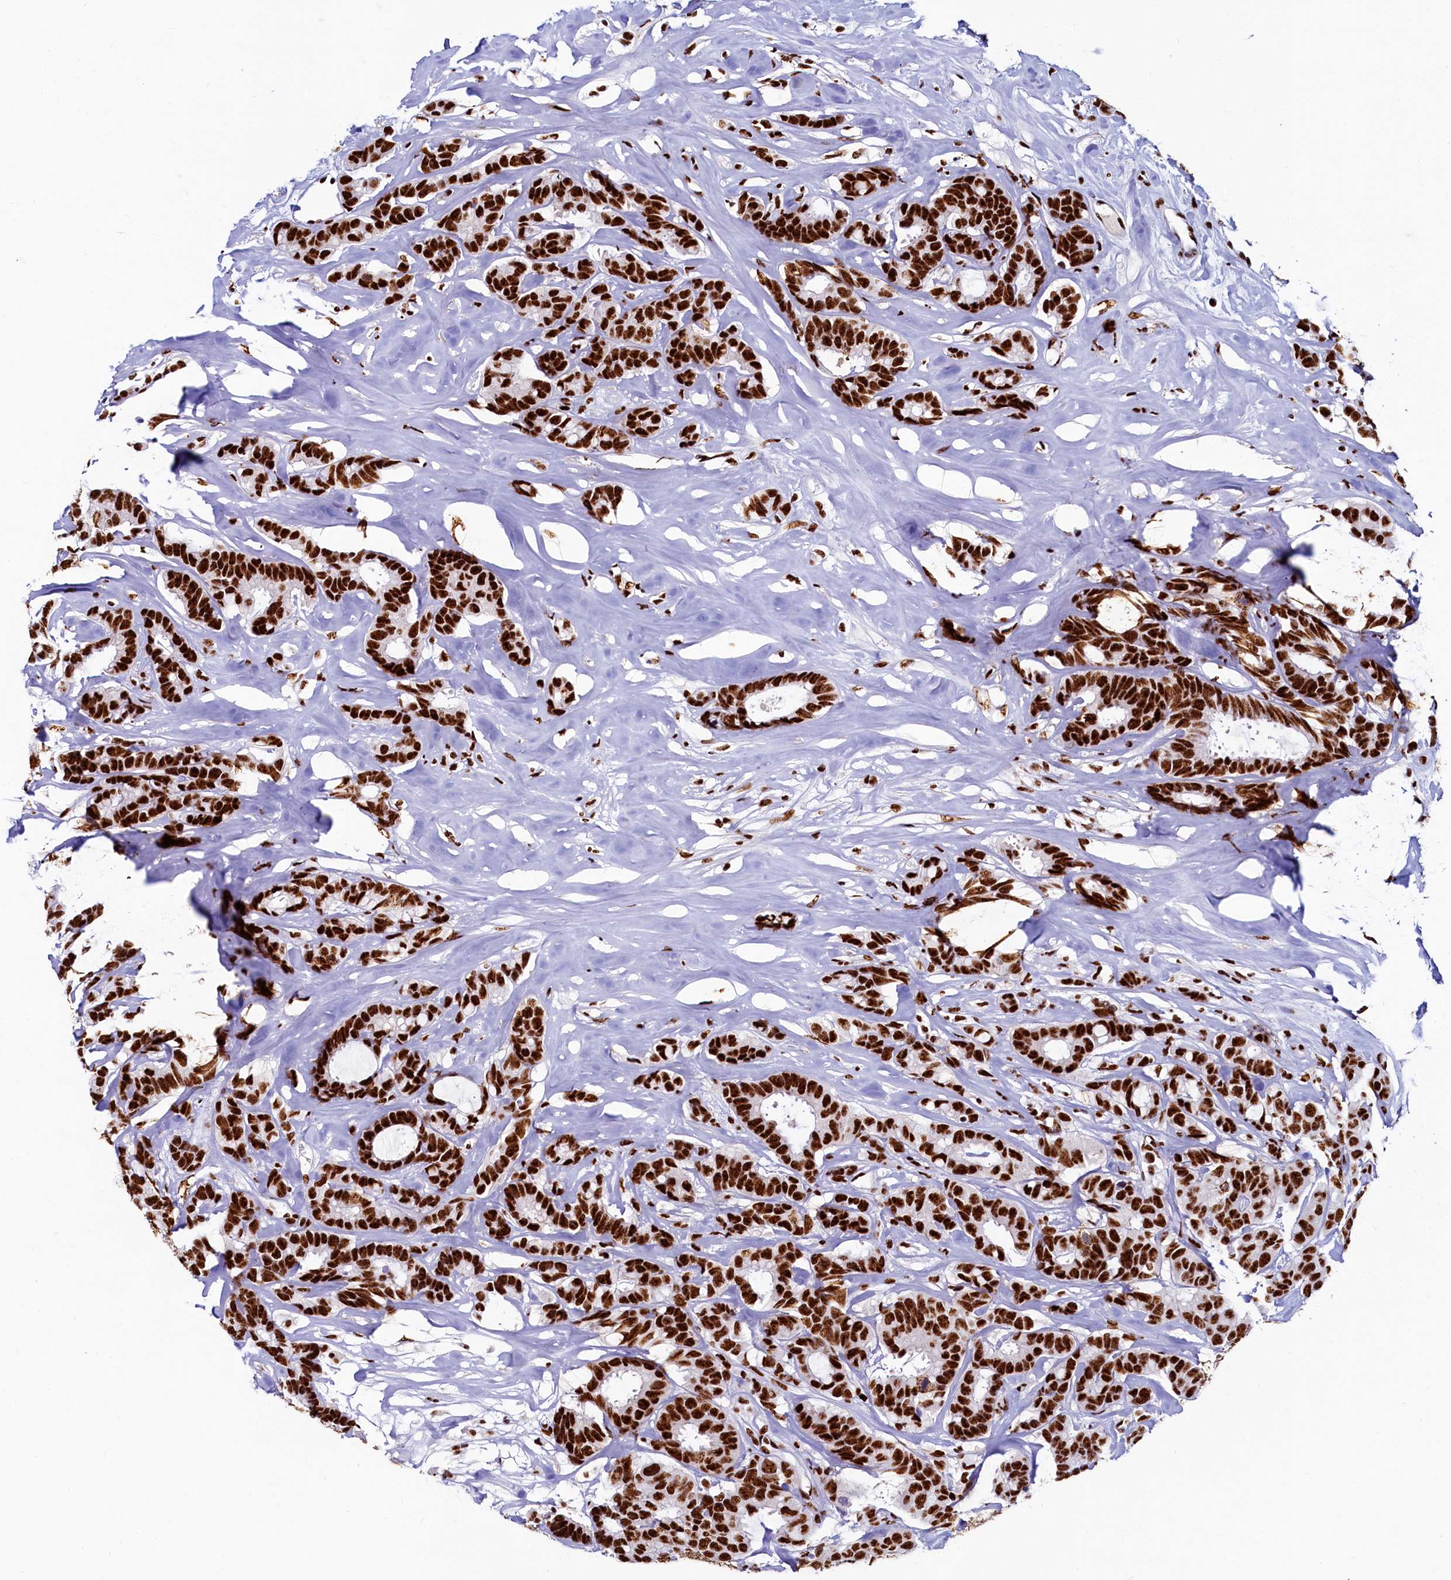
{"staining": {"intensity": "strong", "quantity": ">75%", "location": "nuclear"}, "tissue": "breast cancer", "cell_type": "Tumor cells", "image_type": "cancer", "snomed": [{"axis": "morphology", "description": "Duct carcinoma"}, {"axis": "topography", "description": "Breast"}], "caption": "High-power microscopy captured an immunohistochemistry (IHC) micrograph of intraductal carcinoma (breast), revealing strong nuclear staining in approximately >75% of tumor cells. (DAB (3,3'-diaminobenzidine) IHC, brown staining for protein, blue staining for nuclei).", "gene": "SRRM2", "patient": {"sex": "female", "age": 87}}